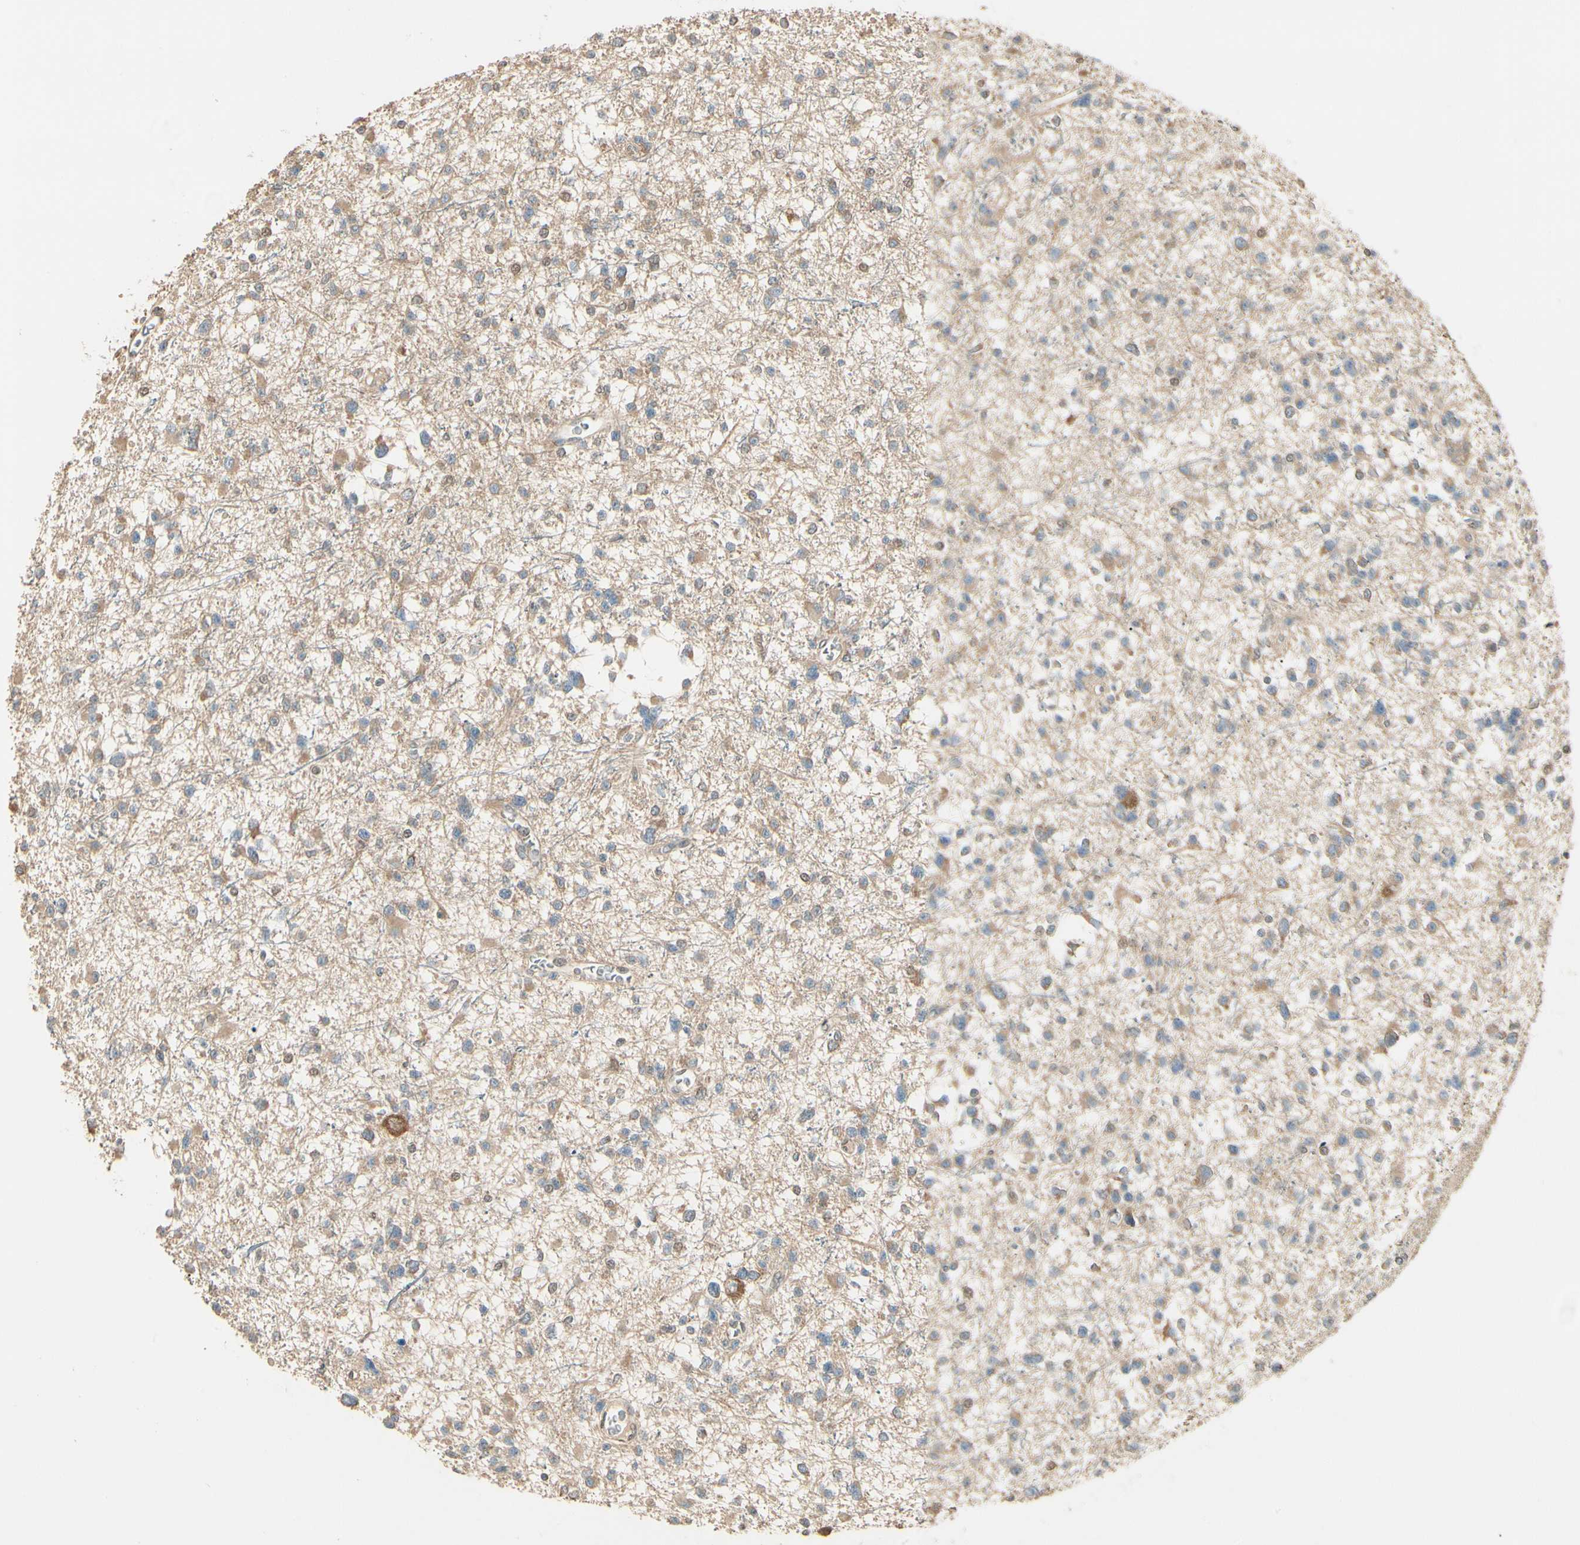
{"staining": {"intensity": "moderate", "quantity": ">75%", "location": "cytoplasmic/membranous"}, "tissue": "glioma", "cell_type": "Tumor cells", "image_type": "cancer", "snomed": [{"axis": "morphology", "description": "Glioma, malignant, Low grade"}, {"axis": "topography", "description": "Brain"}], "caption": "This image demonstrates glioma stained with IHC to label a protein in brown. The cytoplasmic/membranous of tumor cells show moderate positivity for the protein. Nuclei are counter-stained blue.", "gene": "CCT7", "patient": {"sex": "female", "age": 22}}